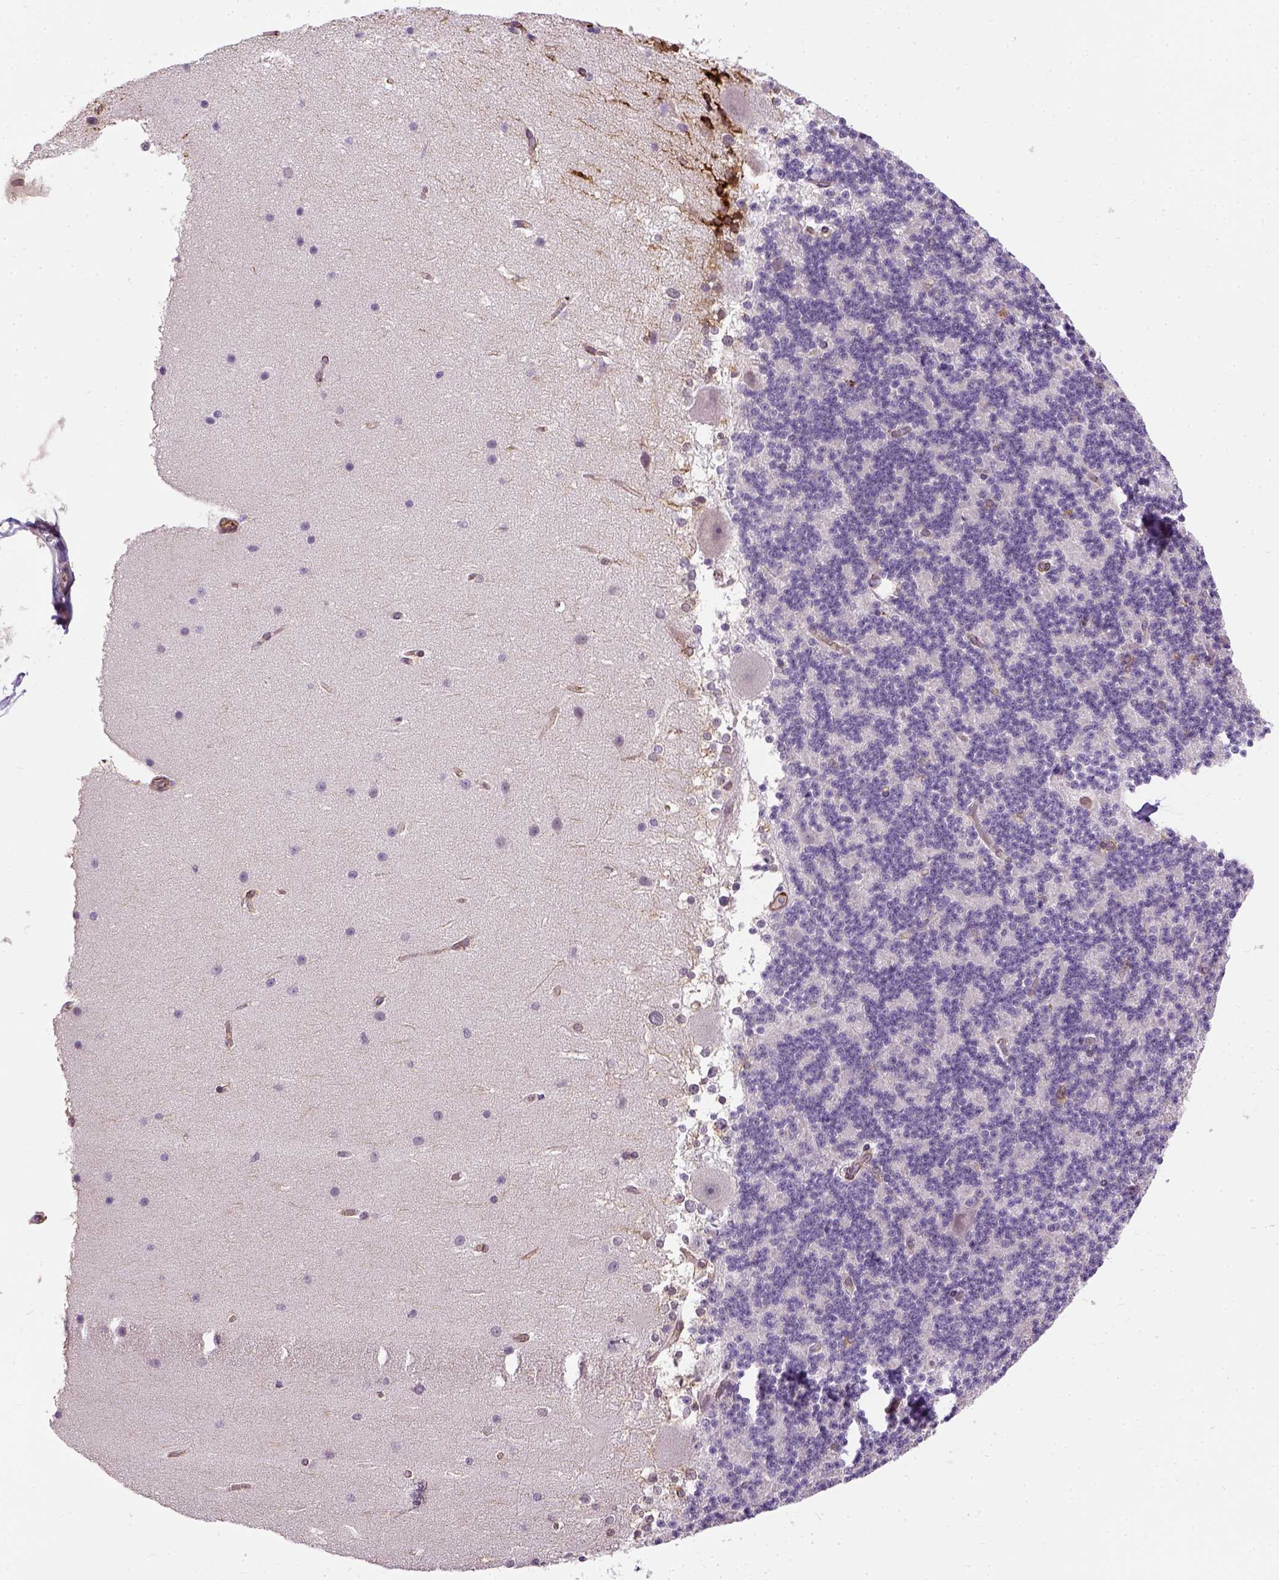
{"staining": {"intensity": "strong", "quantity": "<25%", "location": "cytoplasmic/membranous"}, "tissue": "cerebellum", "cell_type": "Cells in granular layer", "image_type": "normal", "snomed": [{"axis": "morphology", "description": "Normal tissue, NOS"}, {"axis": "topography", "description": "Cerebellum"}], "caption": "Immunohistochemistry (IHC) histopathology image of unremarkable cerebellum: cerebellum stained using immunohistochemistry (IHC) displays medium levels of strong protein expression localized specifically in the cytoplasmic/membranous of cells in granular layer, appearing as a cytoplasmic/membranous brown color.", "gene": "KAZN", "patient": {"sex": "female", "age": 19}}